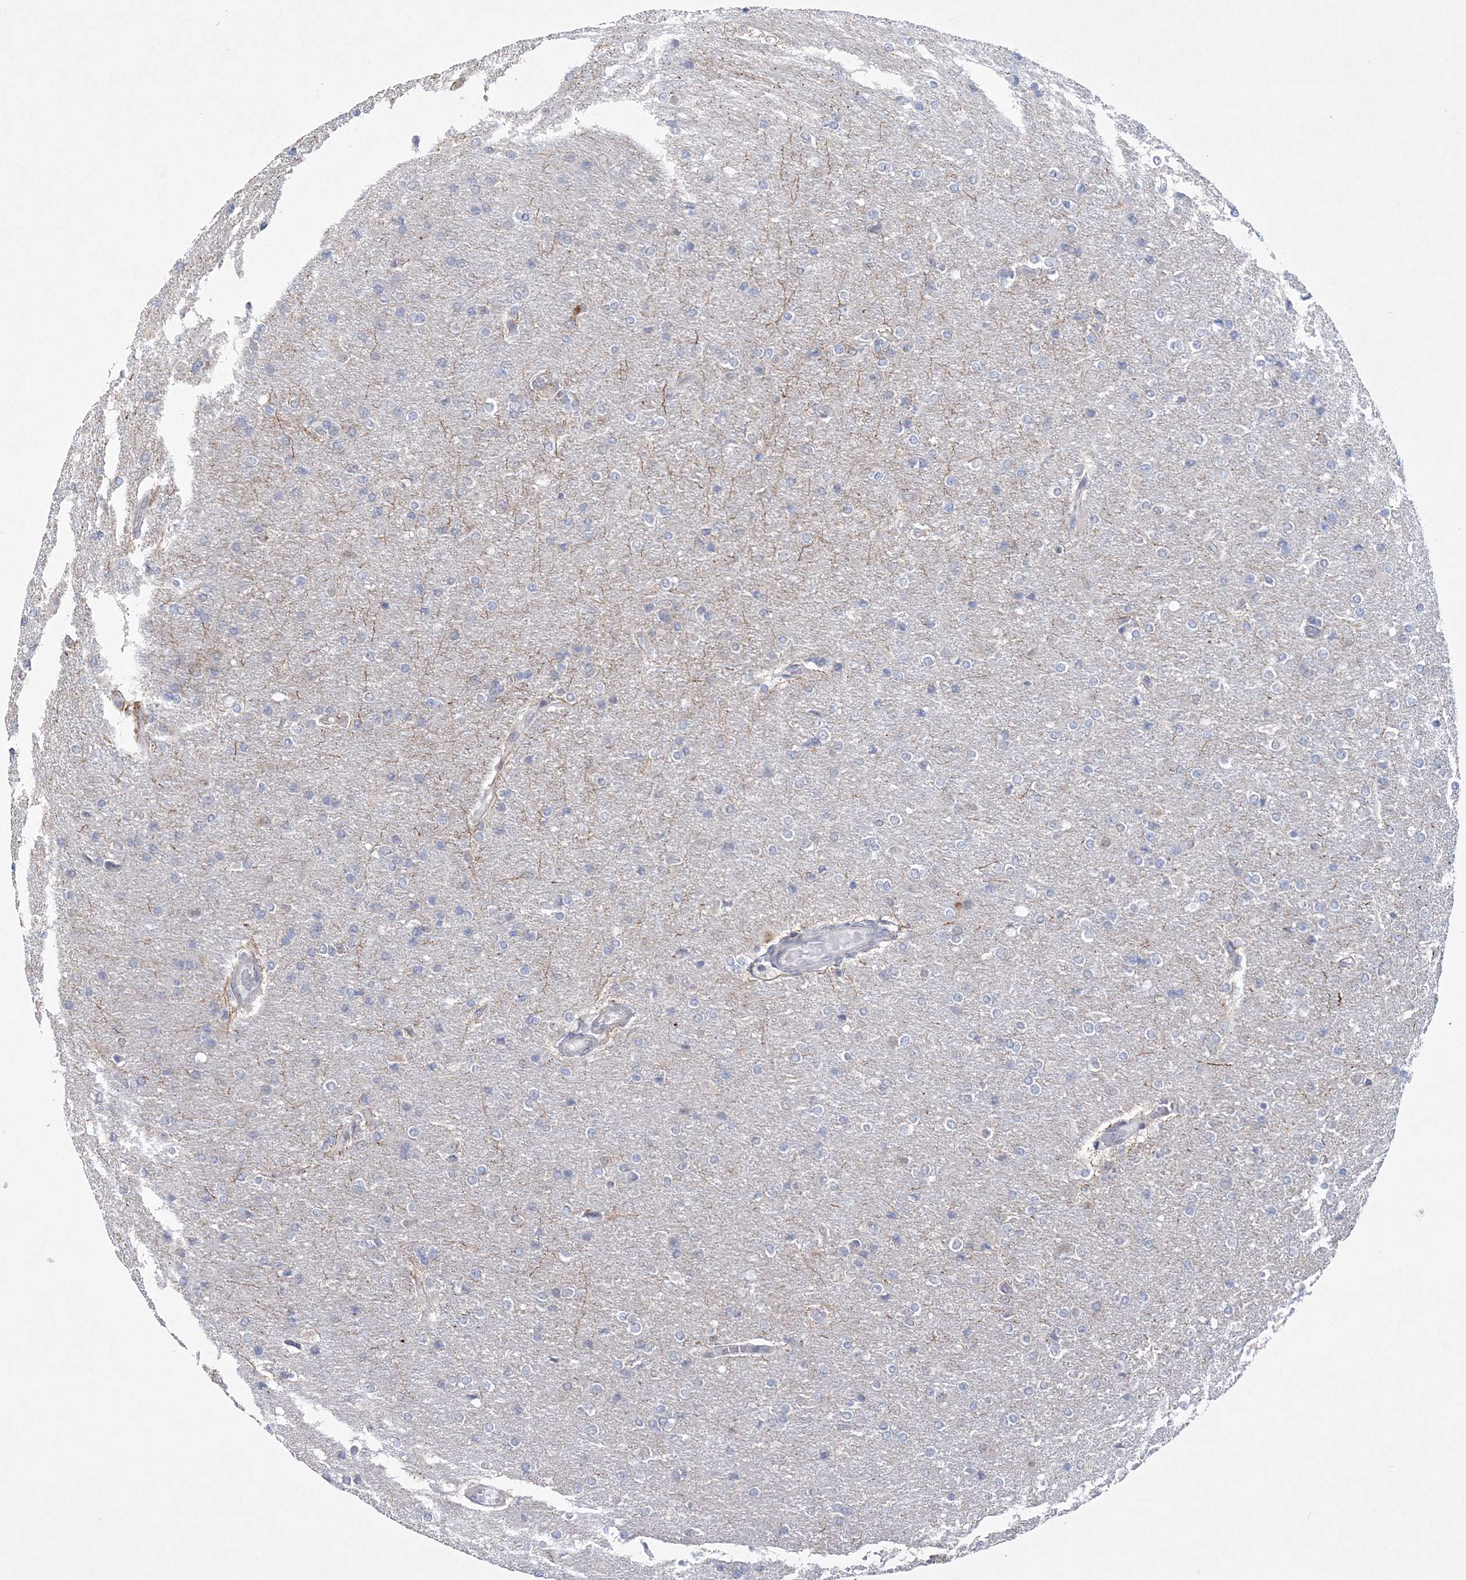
{"staining": {"intensity": "negative", "quantity": "none", "location": "none"}, "tissue": "glioma", "cell_type": "Tumor cells", "image_type": "cancer", "snomed": [{"axis": "morphology", "description": "Glioma, malignant, High grade"}, {"axis": "topography", "description": "Cerebral cortex"}], "caption": "Glioma stained for a protein using immunohistochemistry demonstrates no staining tumor cells.", "gene": "DPCD", "patient": {"sex": "female", "age": 36}}